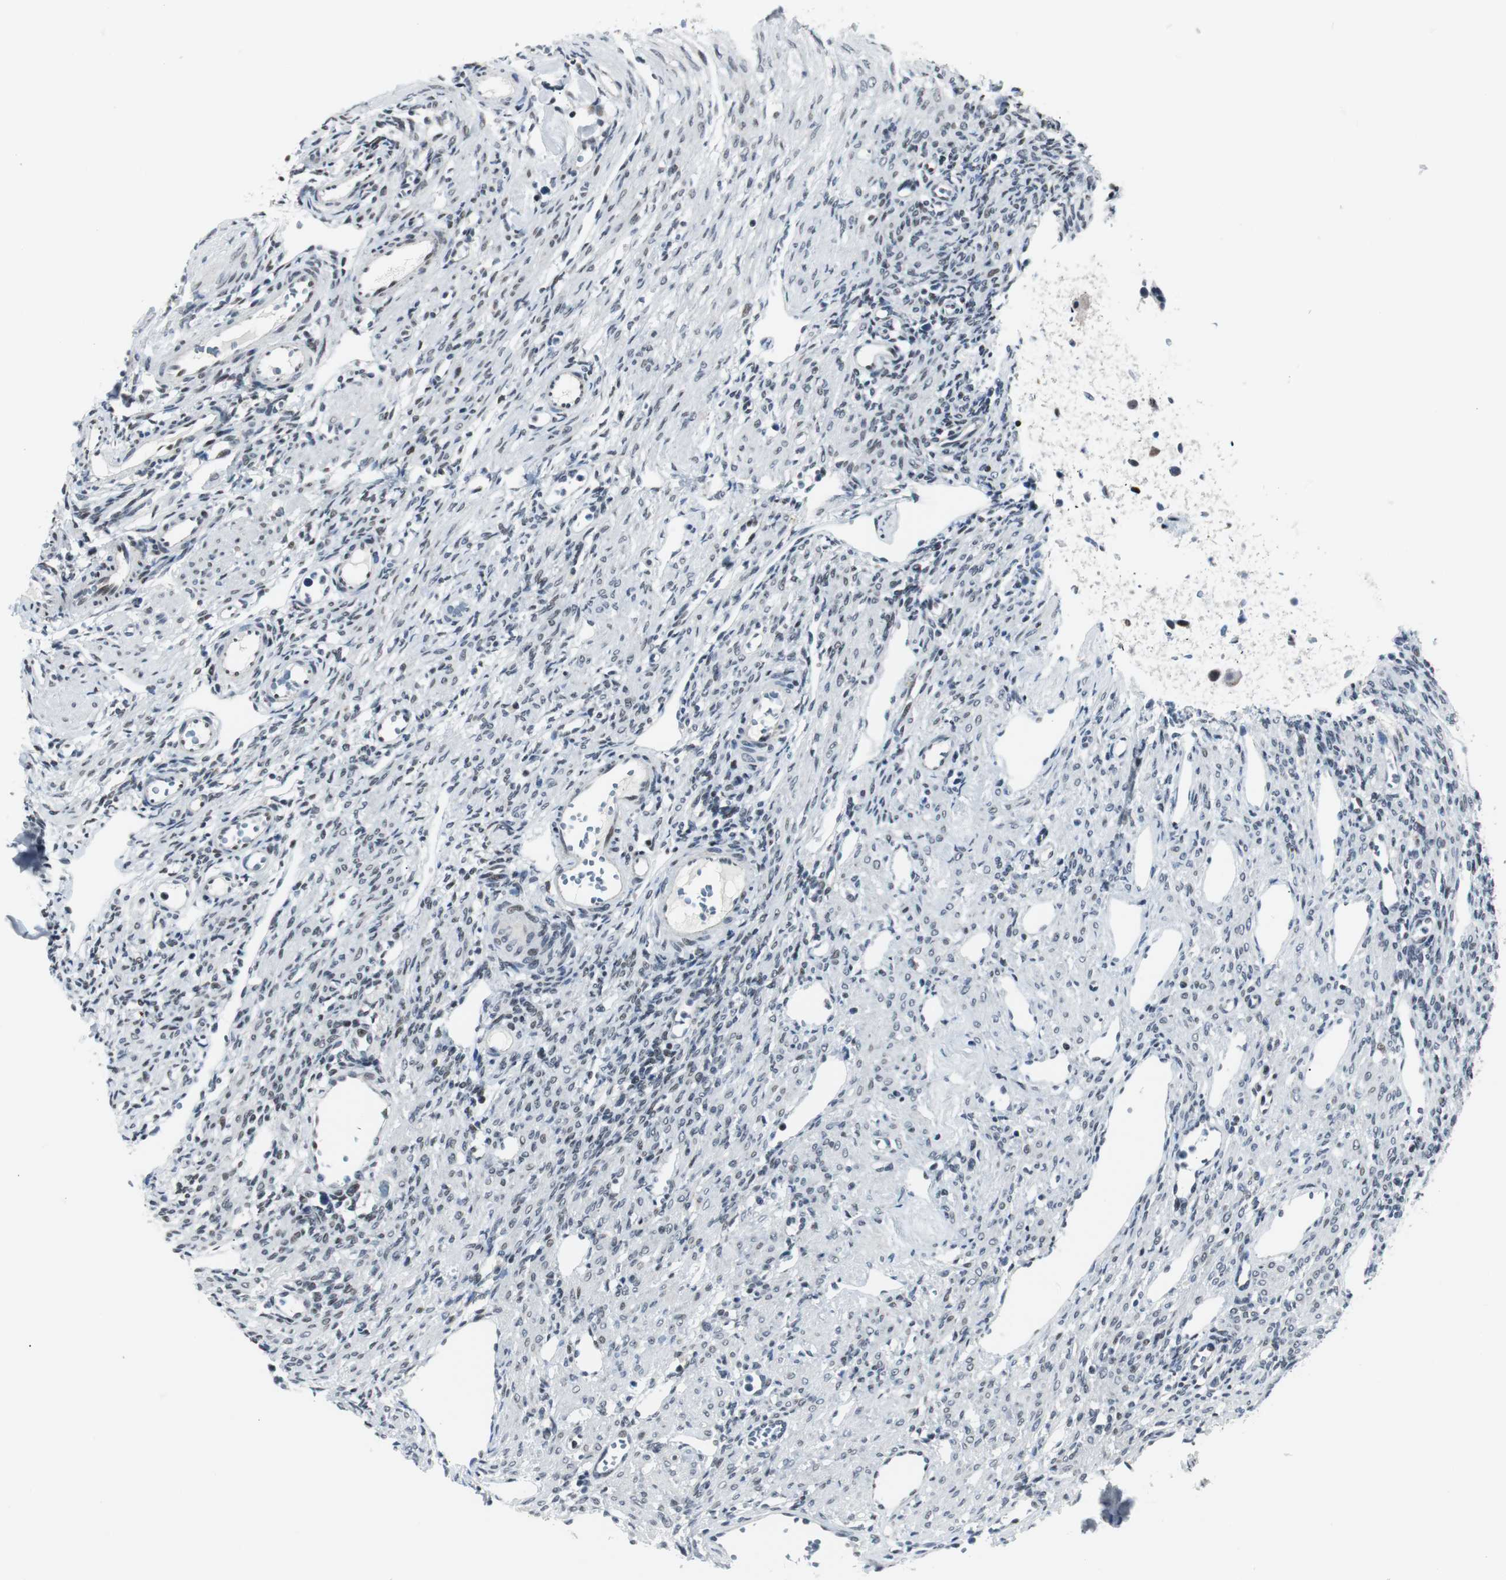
{"staining": {"intensity": "weak", "quantity": "25%-75%", "location": "nuclear"}, "tissue": "ovary", "cell_type": "Ovarian stroma cells", "image_type": "normal", "snomed": [{"axis": "morphology", "description": "Normal tissue, NOS"}, {"axis": "topography", "description": "Ovary"}], "caption": "DAB immunohistochemical staining of normal human ovary displays weak nuclear protein staining in approximately 25%-75% of ovarian stroma cells. (DAB (3,3'-diaminobenzidine) = brown stain, brightfield microscopy at high magnification).", "gene": "MTA1", "patient": {"sex": "female", "age": 33}}